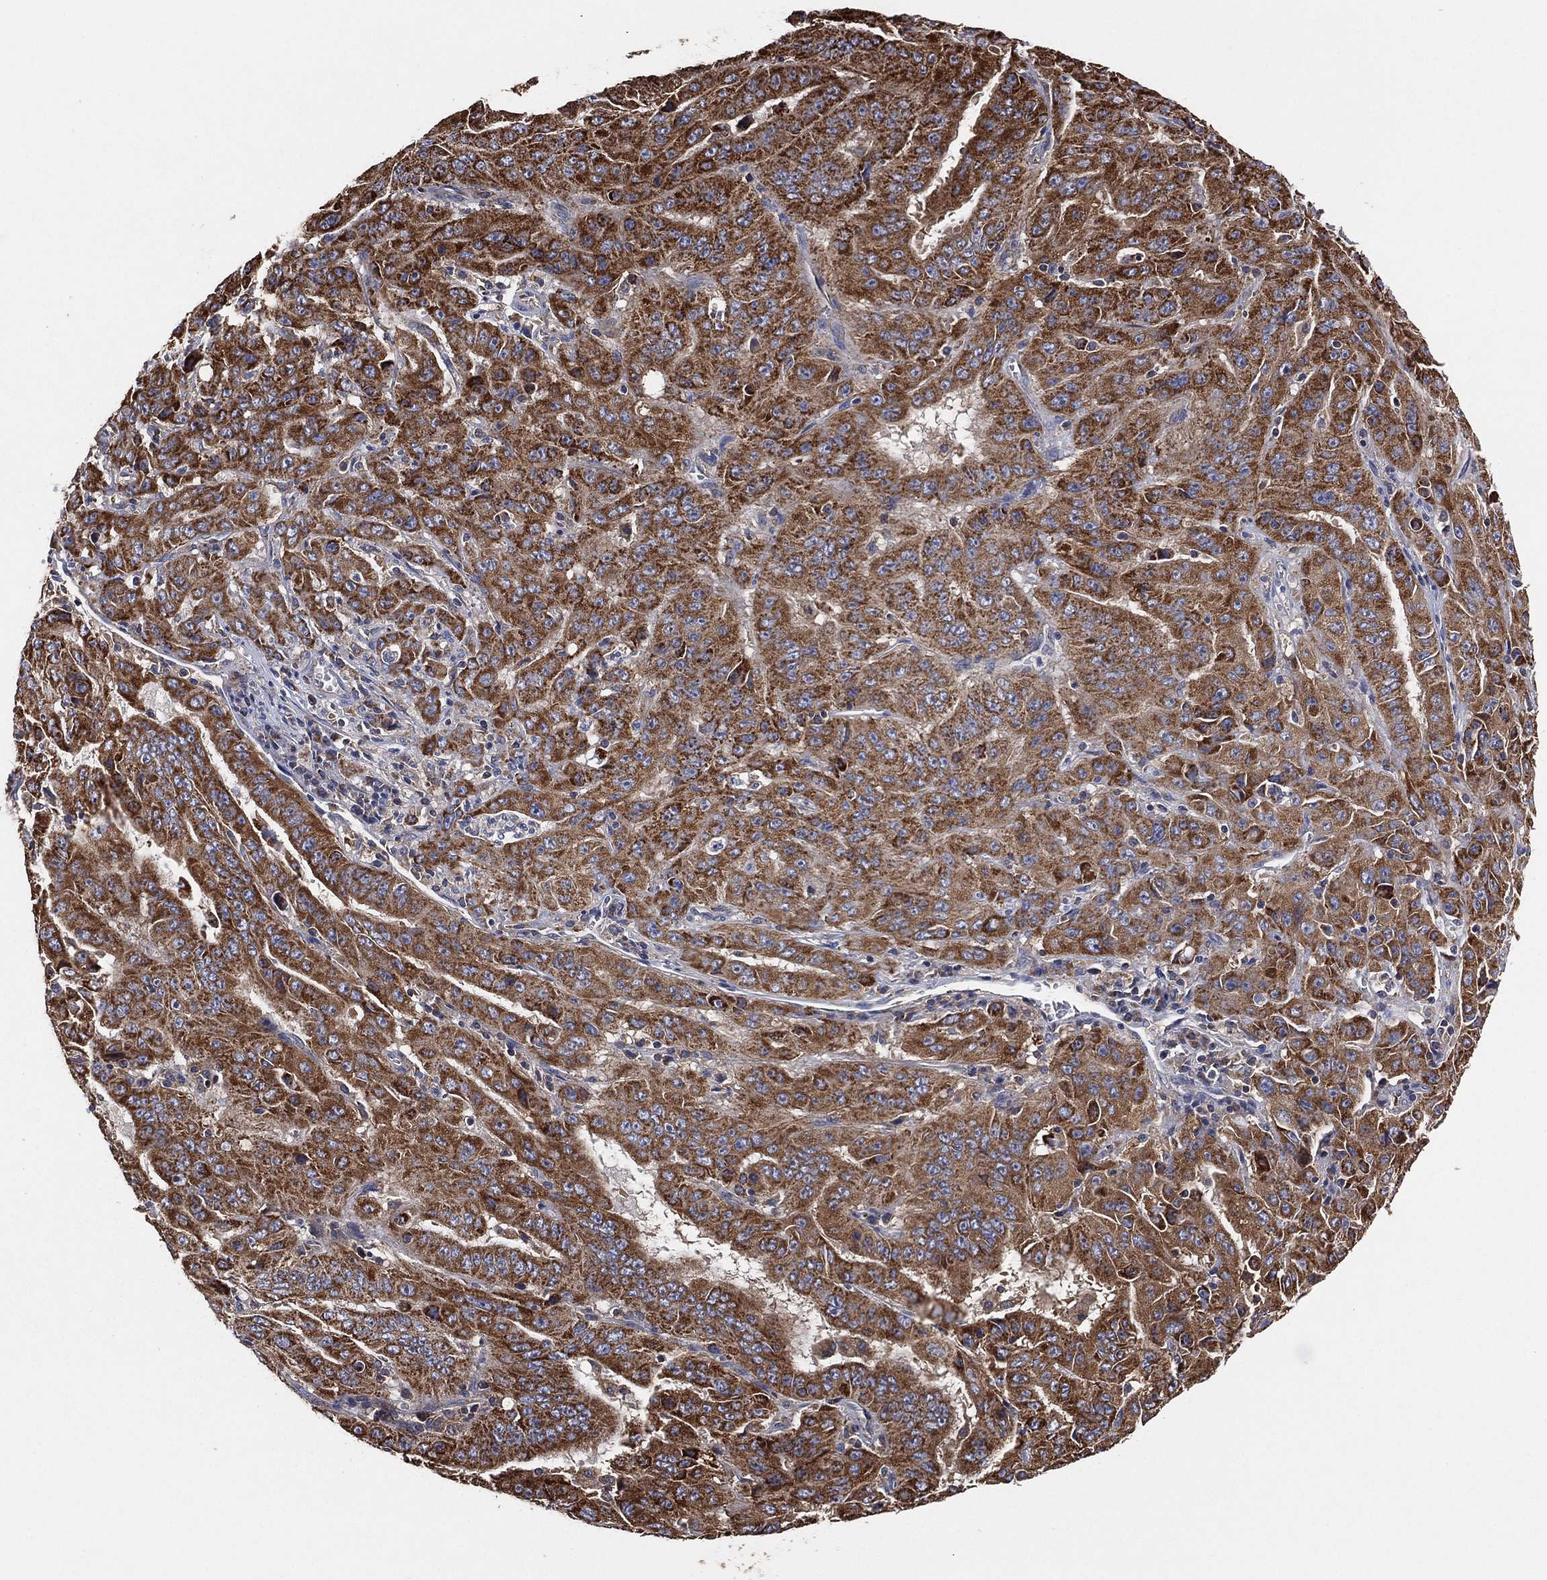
{"staining": {"intensity": "strong", "quantity": "25%-75%", "location": "cytoplasmic/membranous"}, "tissue": "pancreatic cancer", "cell_type": "Tumor cells", "image_type": "cancer", "snomed": [{"axis": "morphology", "description": "Adenocarcinoma, NOS"}, {"axis": "topography", "description": "Pancreas"}], "caption": "This is a photomicrograph of IHC staining of pancreatic cancer, which shows strong expression in the cytoplasmic/membranous of tumor cells.", "gene": "LIMD1", "patient": {"sex": "male", "age": 63}}